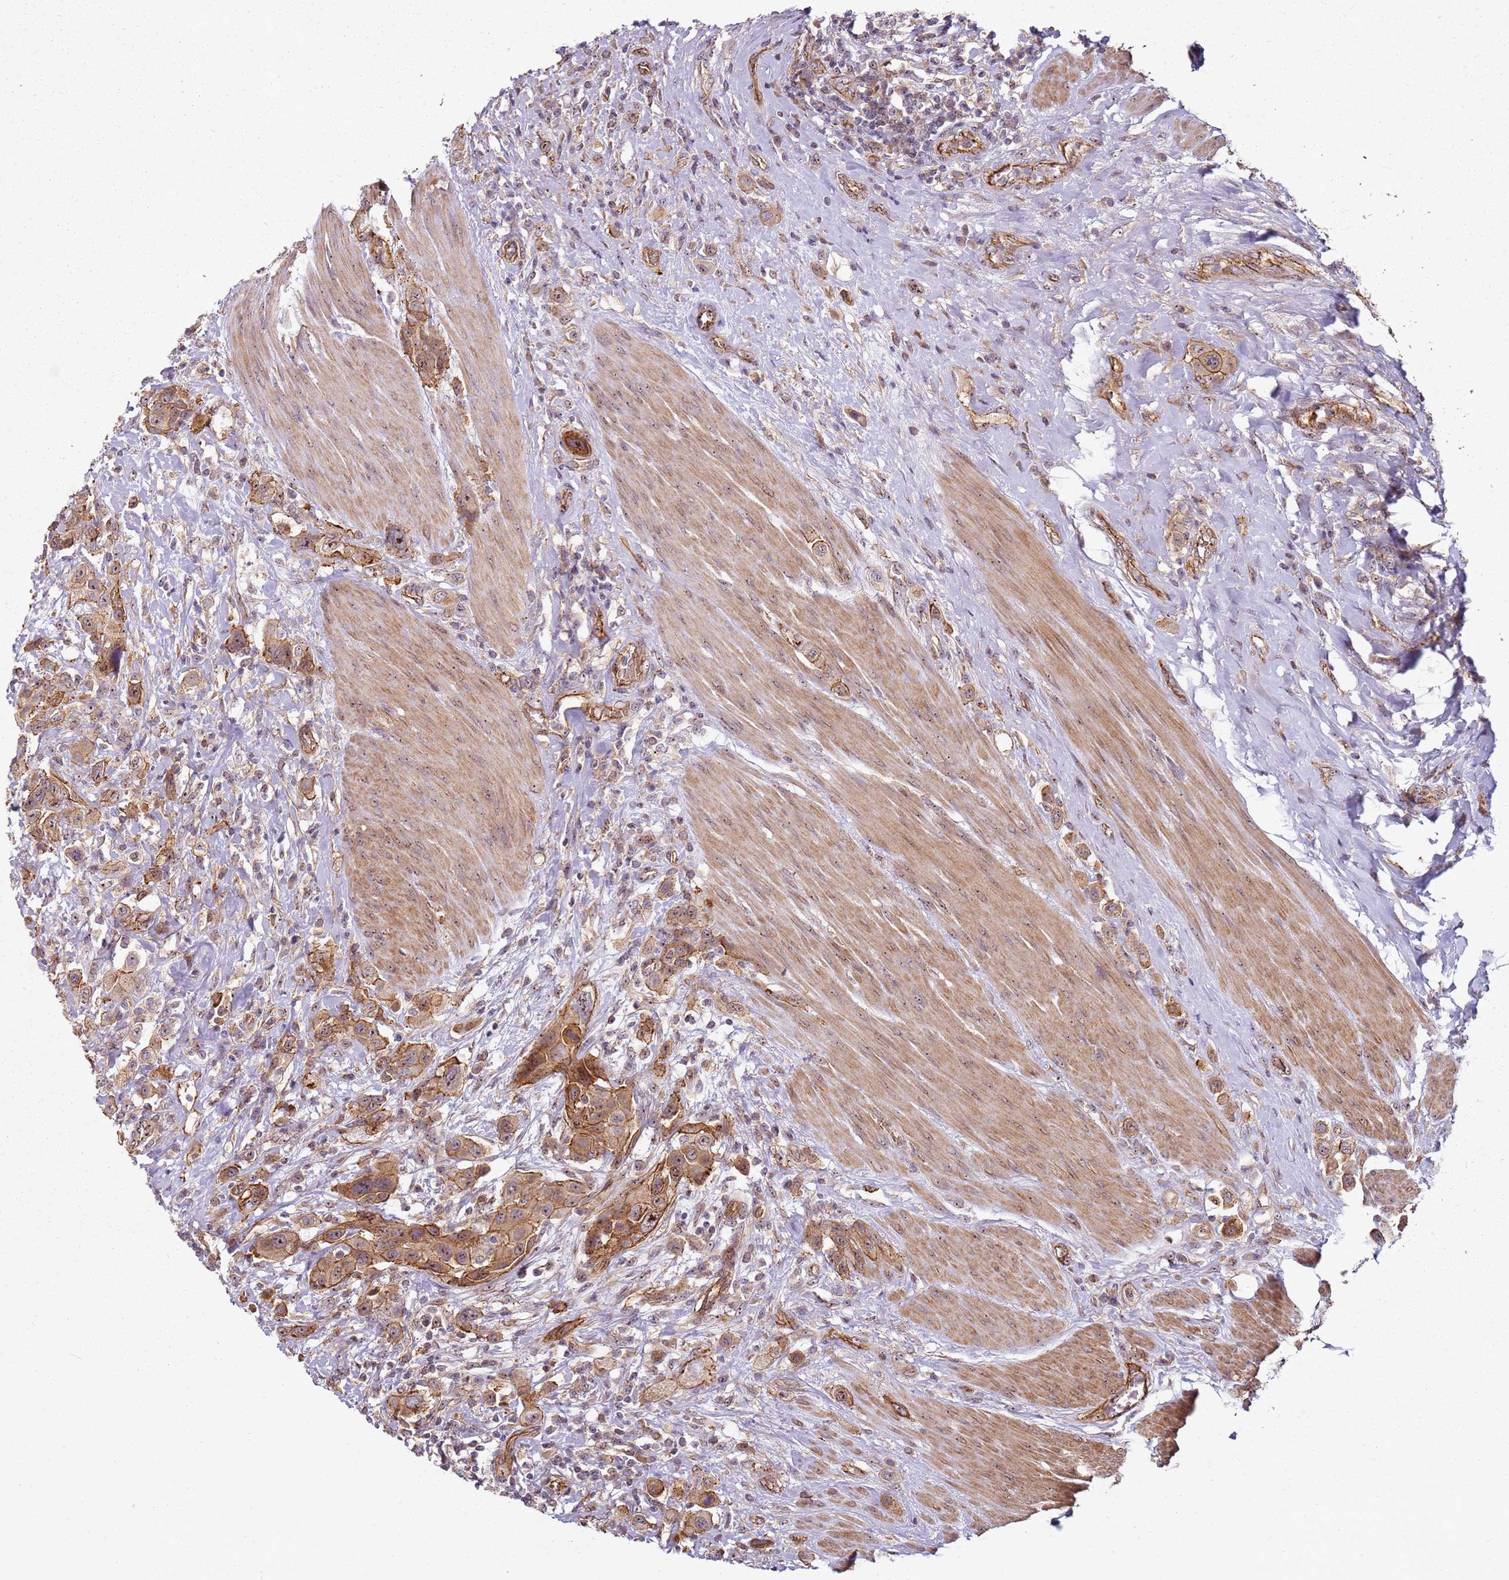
{"staining": {"intensity": "moderate", "quantity": ">75%", "location": "cytoplasmic/membranous,nuclear"}, "tissue": "urothelial cancer", "cell_type": "Tumor cells", "image_type": "cancer", "snomed": [{"axis": "morphology", "description": "Urothelial carcinoma, High grade"}, {"axis": "topography", "description": "Urinary bladder"}], "caption": "Urothelial carcinoma (high-grade) stained with a brown dye displays moderate cytoplasmic/membranous and nuclear positive staining in about >75% of tumor cells.", "gene": "C2CD4B", "patient": {"sex": "male", "age": 50}}